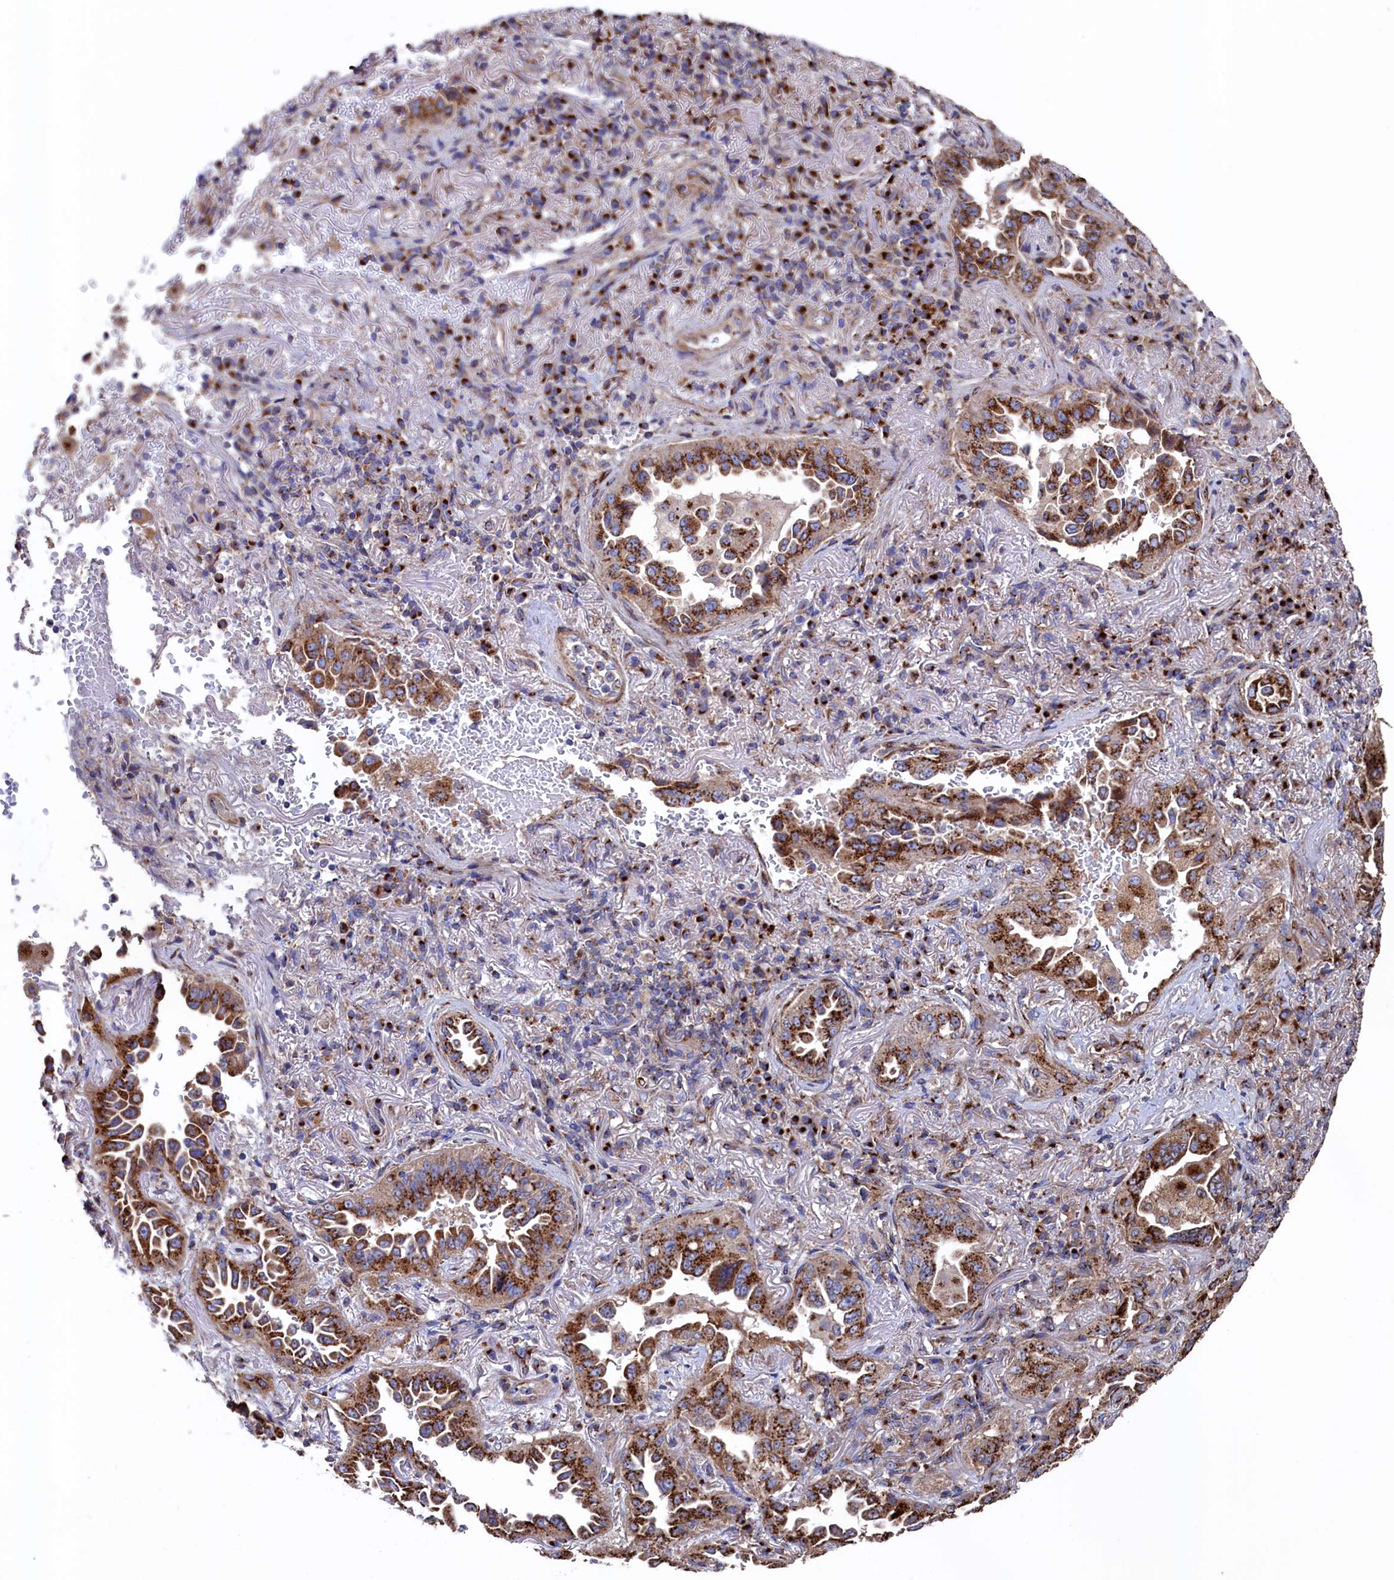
{"staining": {"intensity": "strong", "quantity": ">75%", "location": "cytoplasmic/membranous"}, "tissue": "lung cancer", "cell_type": "Tumor cells", "image_type": "cancer", "snomed": [{"axis": "morphology", "description": "Adenocarcinoma, NOS"}, {"axis": "topography", "description": "Lung"}], "caption": "IHC (DAB (3,3'-diaminobenzidine)) staining of lung cancer (adenocarcinoma) shows strong cytoplasmic/membranous protein positivity in approximately >75% of tumor cells. (brown staining indicates protein expression, while blue staining denotes nuclei).", "gene": "PRRC1", "patient": {"sex": "female", "age": 69}}